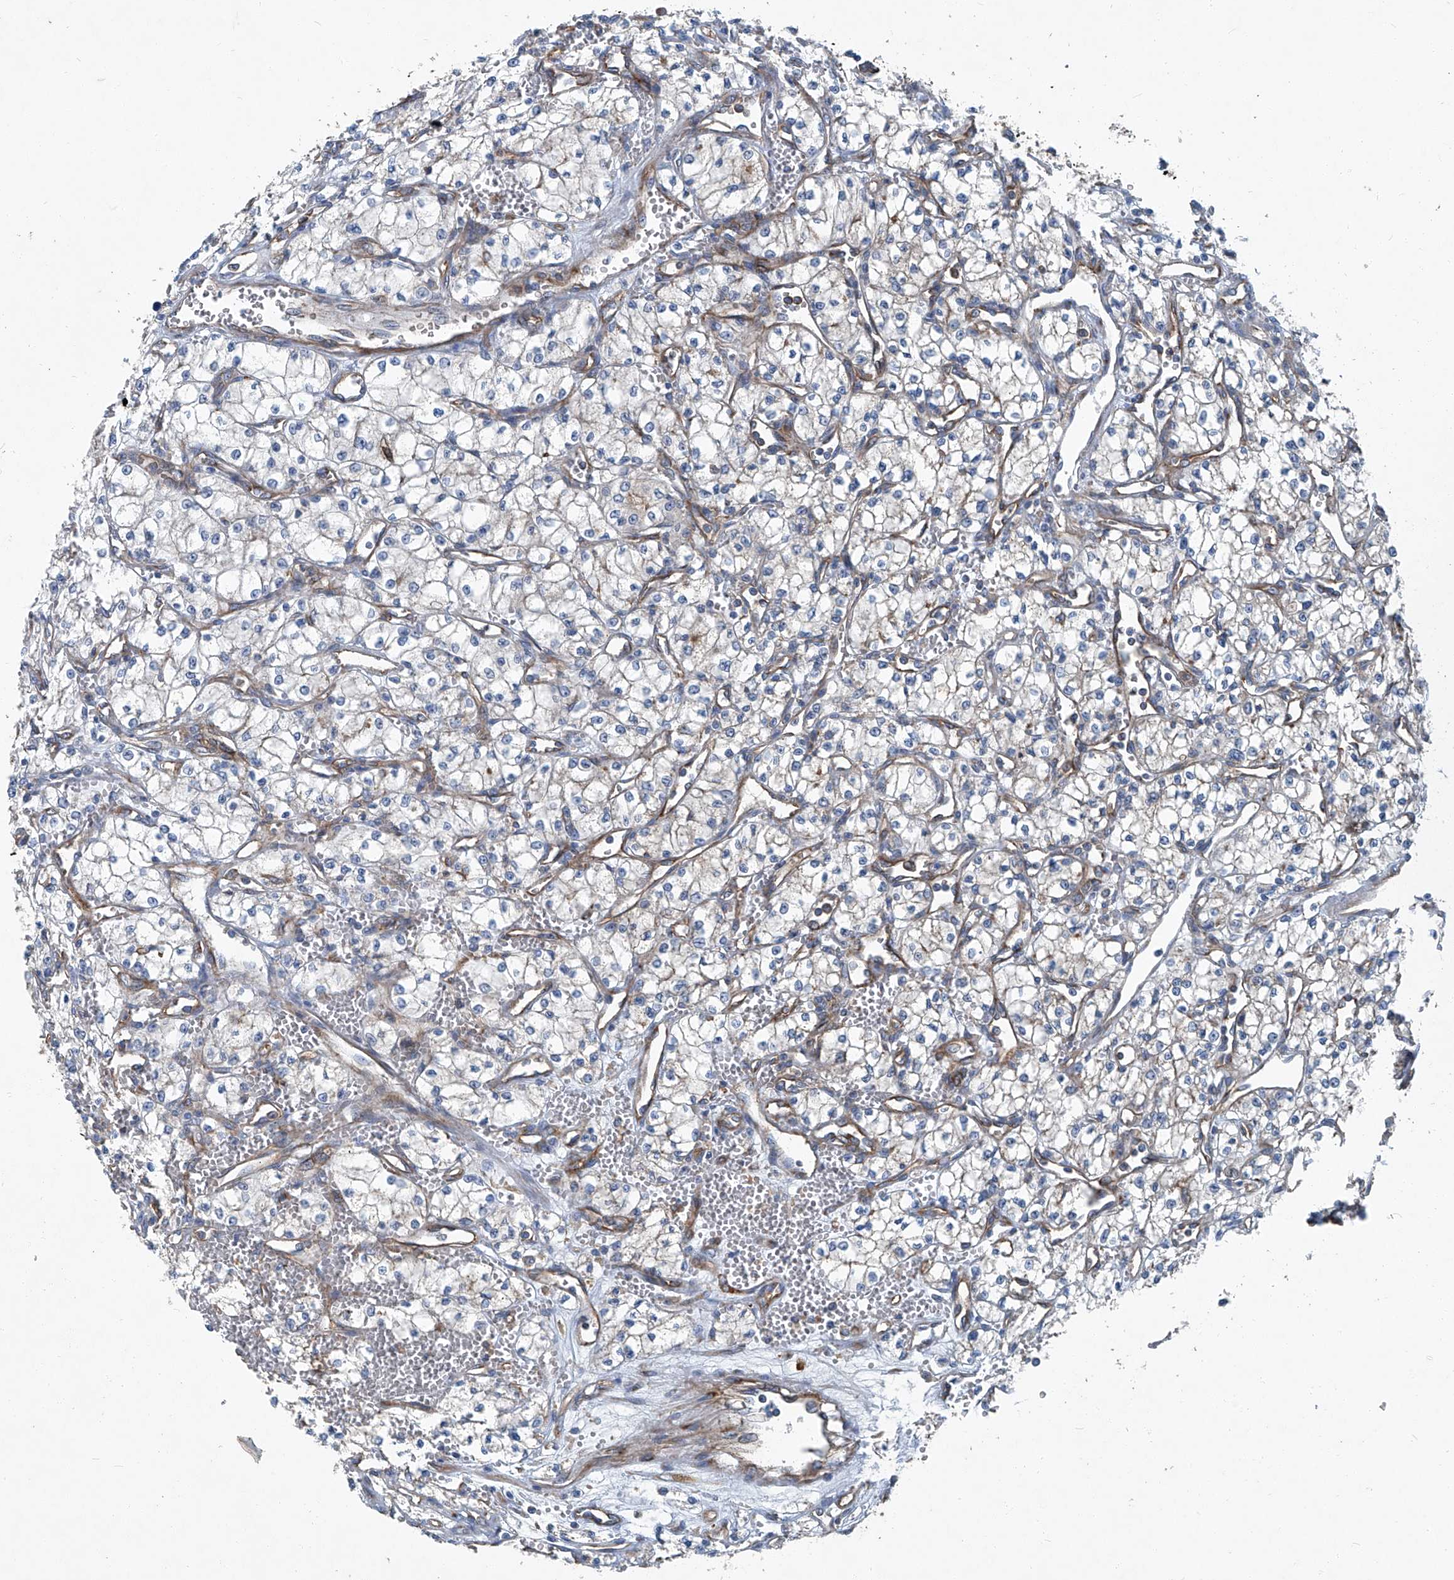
{"staining": {"intensity": "negative", "quantity": "none", "location": "none"}, "tissue": "renal cancer", "cell_type": "Tumor cells", "image_type": "cancer", "snomed": [{"axis": "morphology", "description": "Adenocarcinoma, NOS"}, {"axis": "topography", "description": "Kidney"}], "caption": "An image of human adenocarcinoma (renal) is negative for staining in tumor cells.", "gene": "PIGH", "patient": {"sex": "male", "age": 59}}